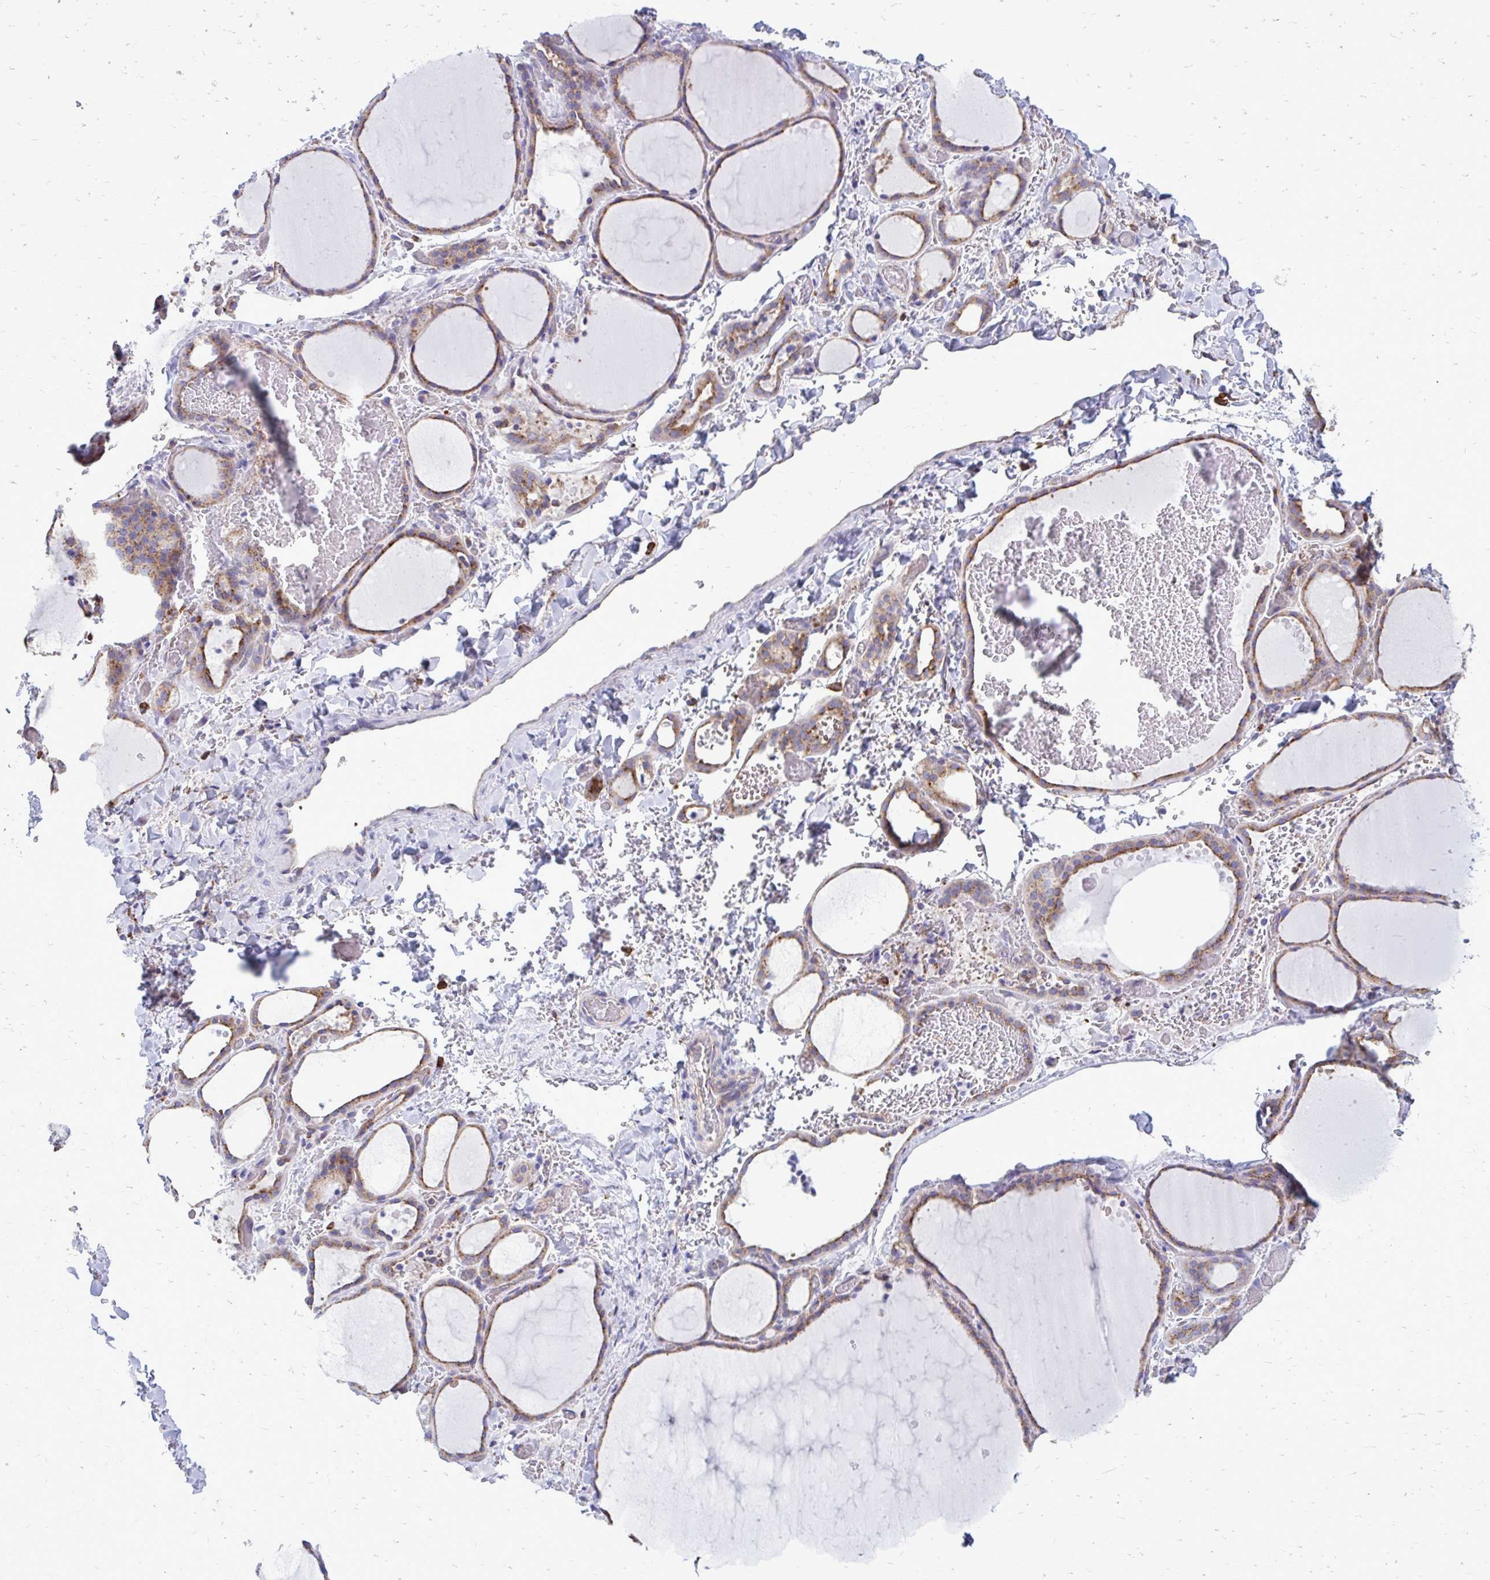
{"staining": {"intensity": "moderate", "quantity": ">75%", "location": "cytoplasmic/membranous"}, "tissue": "thyroid gland", "cell_type": "Glandular cells", "image_type": "normal", "snomed": [{"axis": "morphology", "description": "Normal tissue, NOS"}, {"axis": "topography", "description": "Thyroid gland"}], "caption": "The photomicrograph demonstrates immunohistochemical staining of unremarkable thyroid gland. There is moderate cytoplasmic/membranous positivity is seen in about >75% of glandular cells.", "gene": "CLTA", "patient": {"sex": "female", "age": 36}}